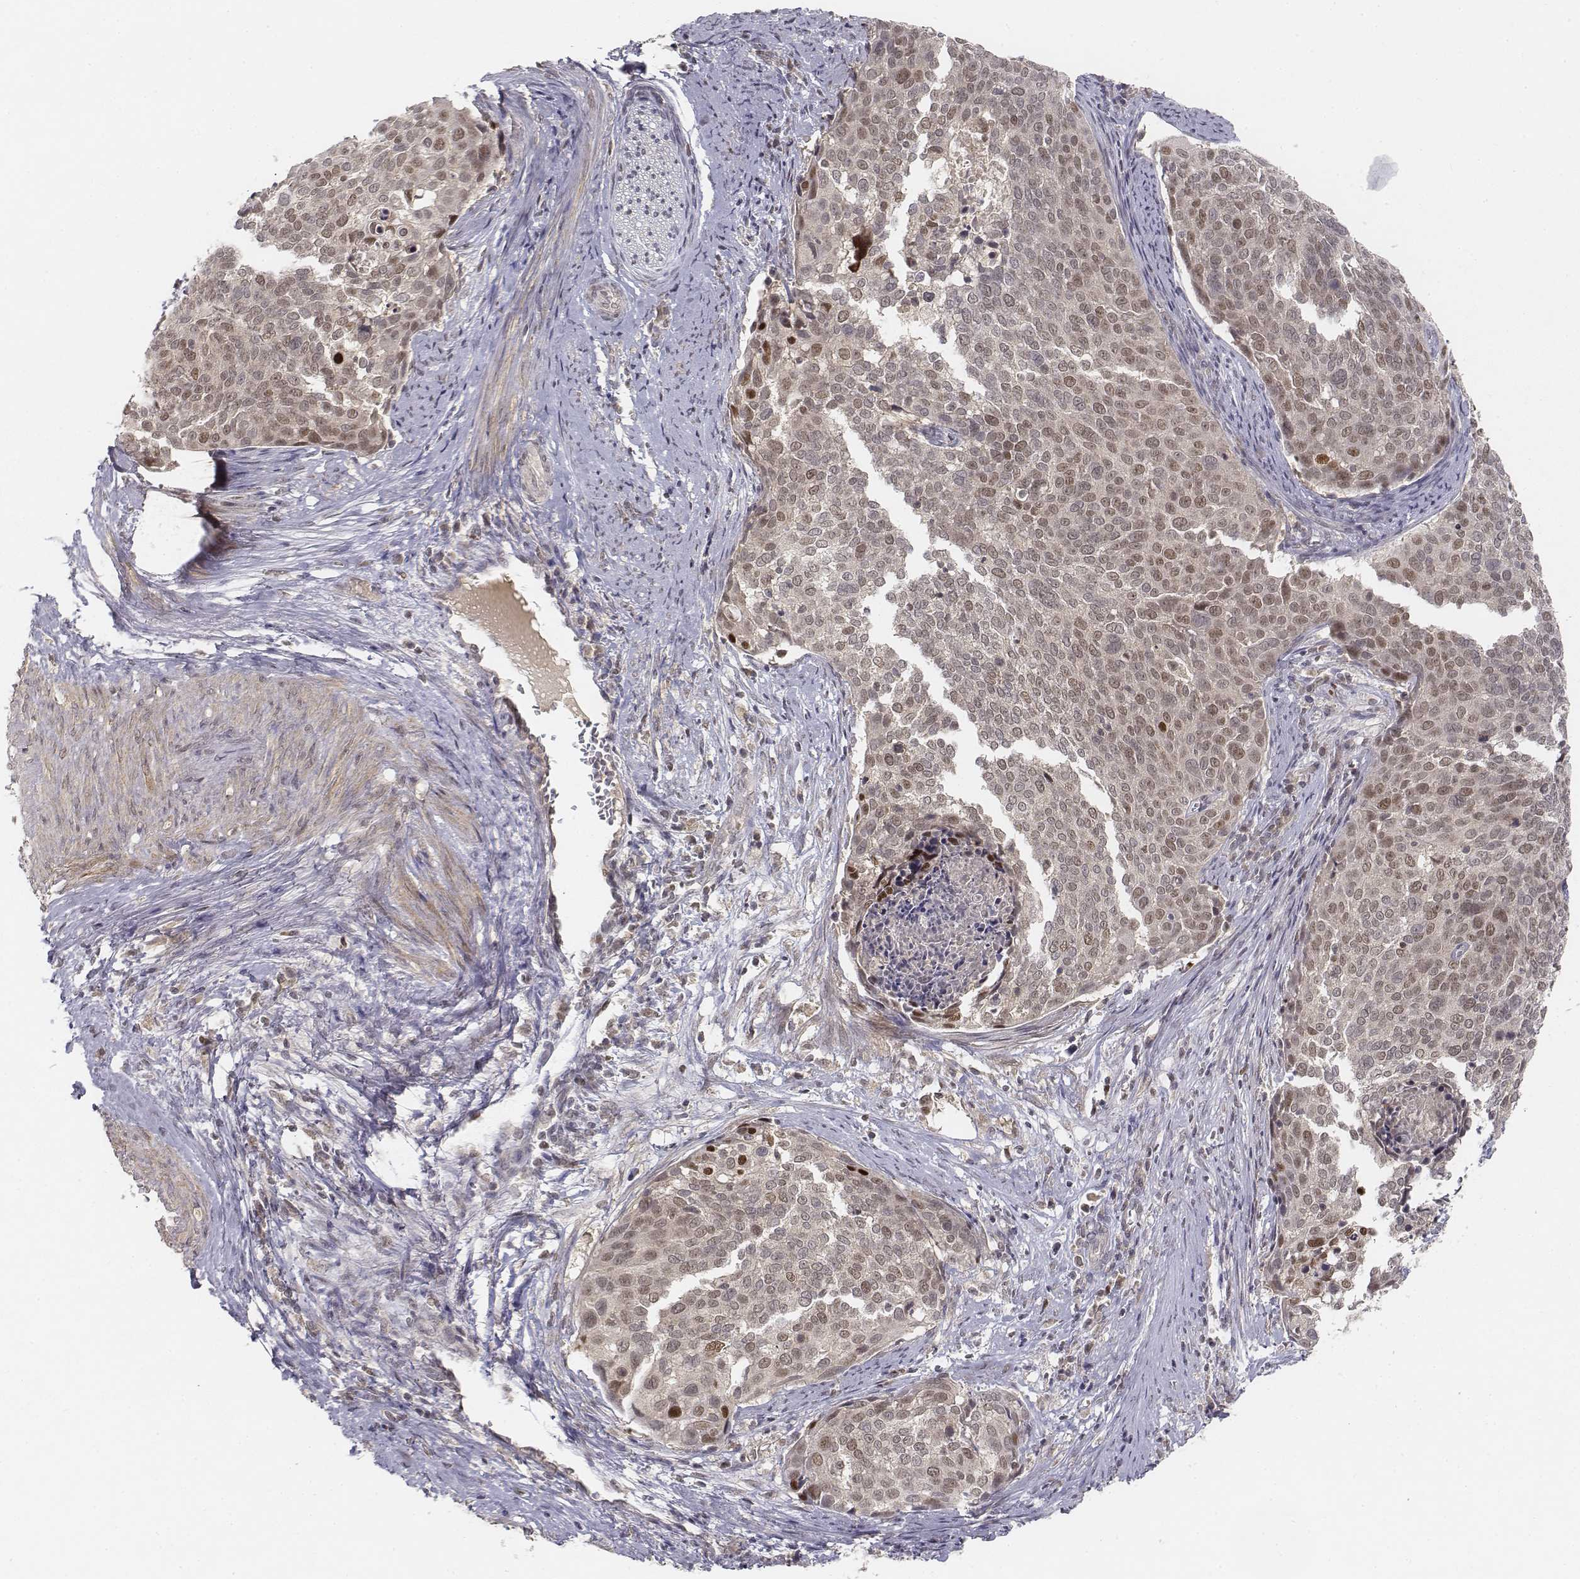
{"staining": {"intensity": "moderate", "quantity": "<25%", "location": "nuclear"}, "tissue": "cervical cancer", "cell_type": "Tumor cells", "image_type": "cancer", "snomed": [{"axis": "morphology", "description": "Squamous cell carcinoma, NOS"}, {"axis": "topography", "description": "Cervix"}], "caption": "Cervical cancer stained with a protein marker exhibits moderate staining in tumor cells.", "gene": "FANCD2", "patient": {"sex": "female", "age": 39}}